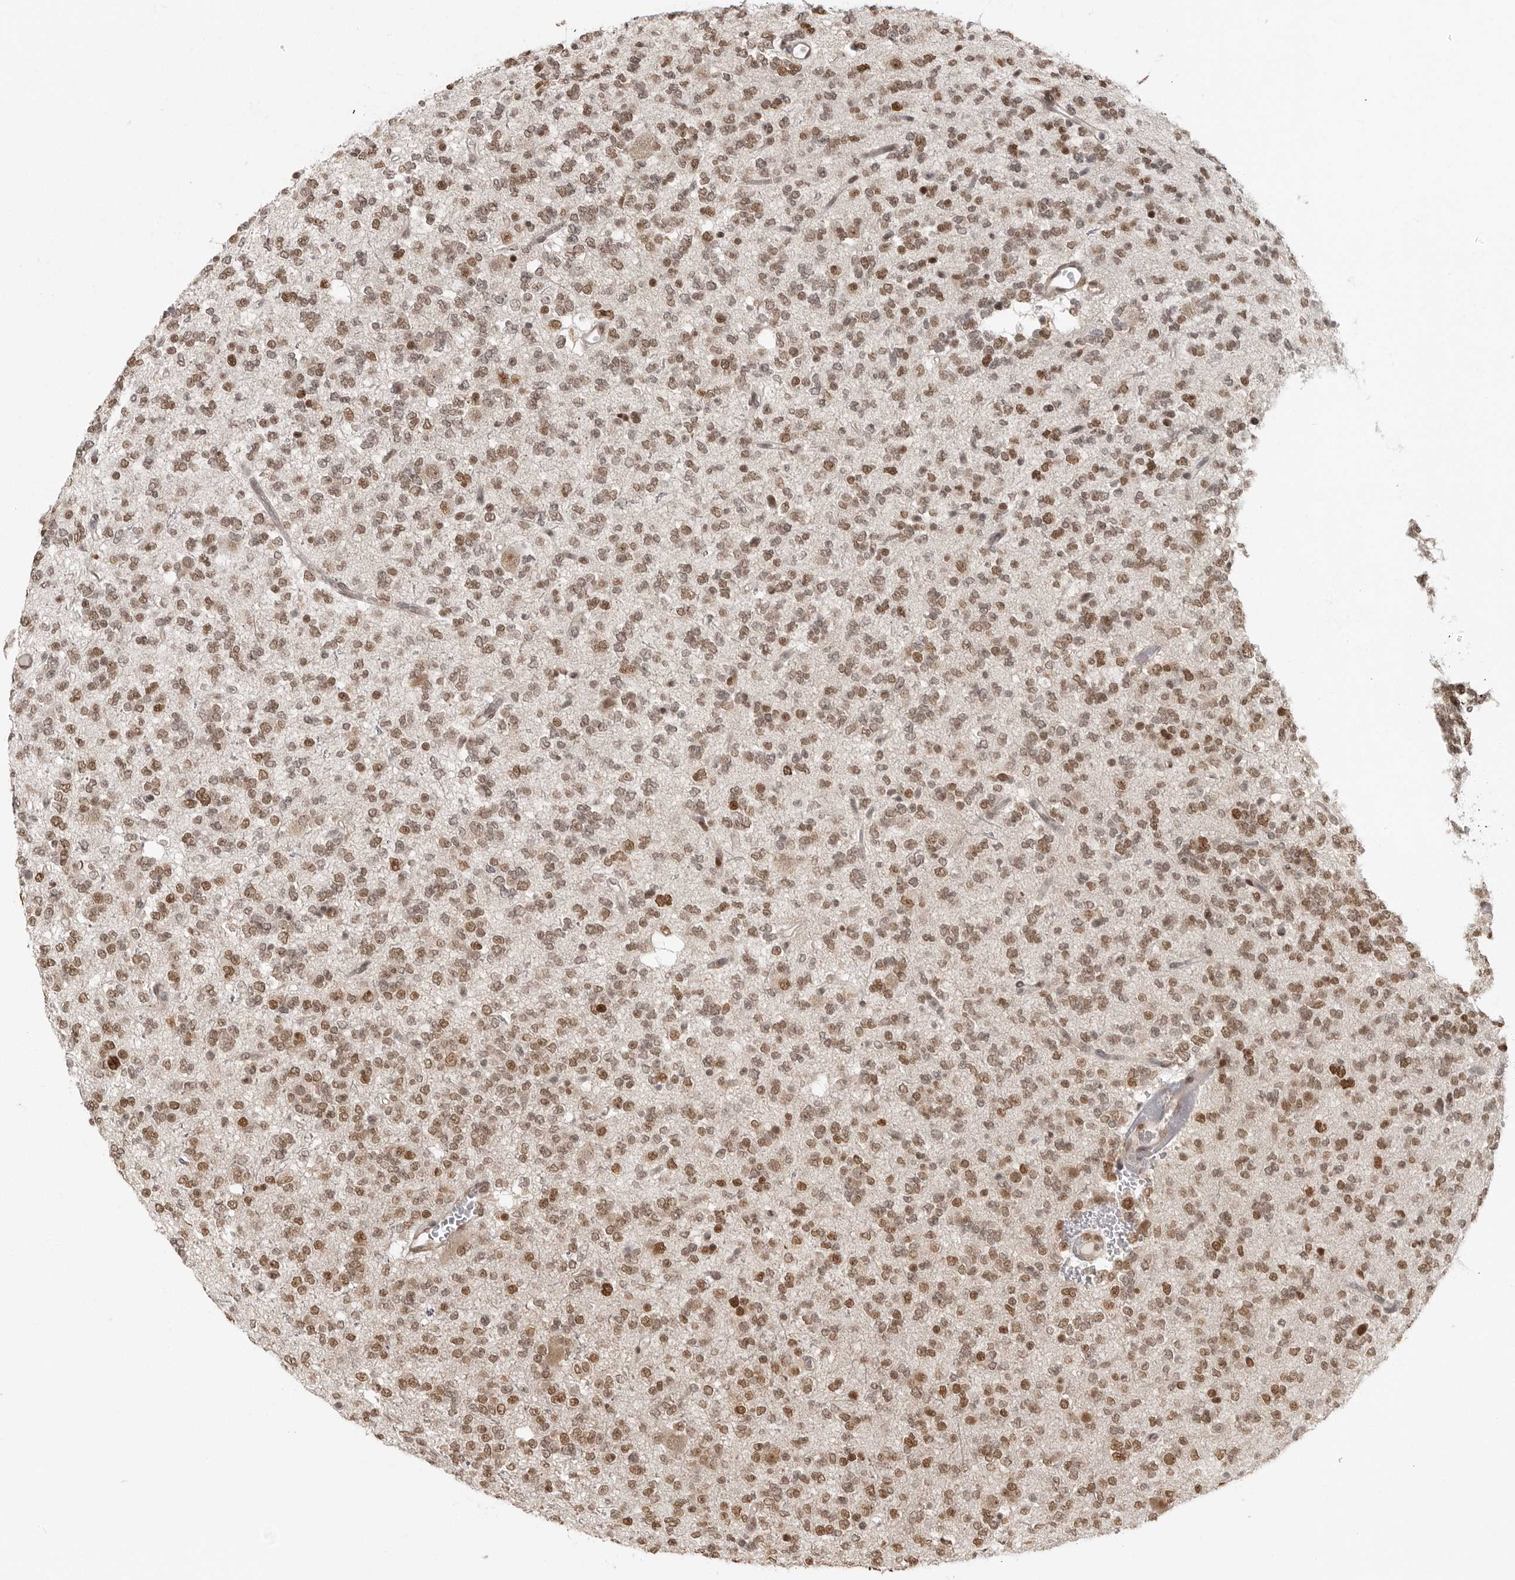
{"staining": {"intensity": "moderate", "quantity": ">75%", "location": "nuclear"}, "tissue": "glioma", "cell_type": "Tumor cells", "image_type": "cancer", "snomed": [{"axis": "morphology", "description": "Glioma, malignant, Low grade"}, {"axis": "topography", "description": "Brain"}], "caption": "Human glioma stained for a protein (brown) demonstrates moderate nuclear positive expression in about >75% of tumor cells.", "gene": "ISG20L2", "patient": {"sex": "male", "age": 38}}